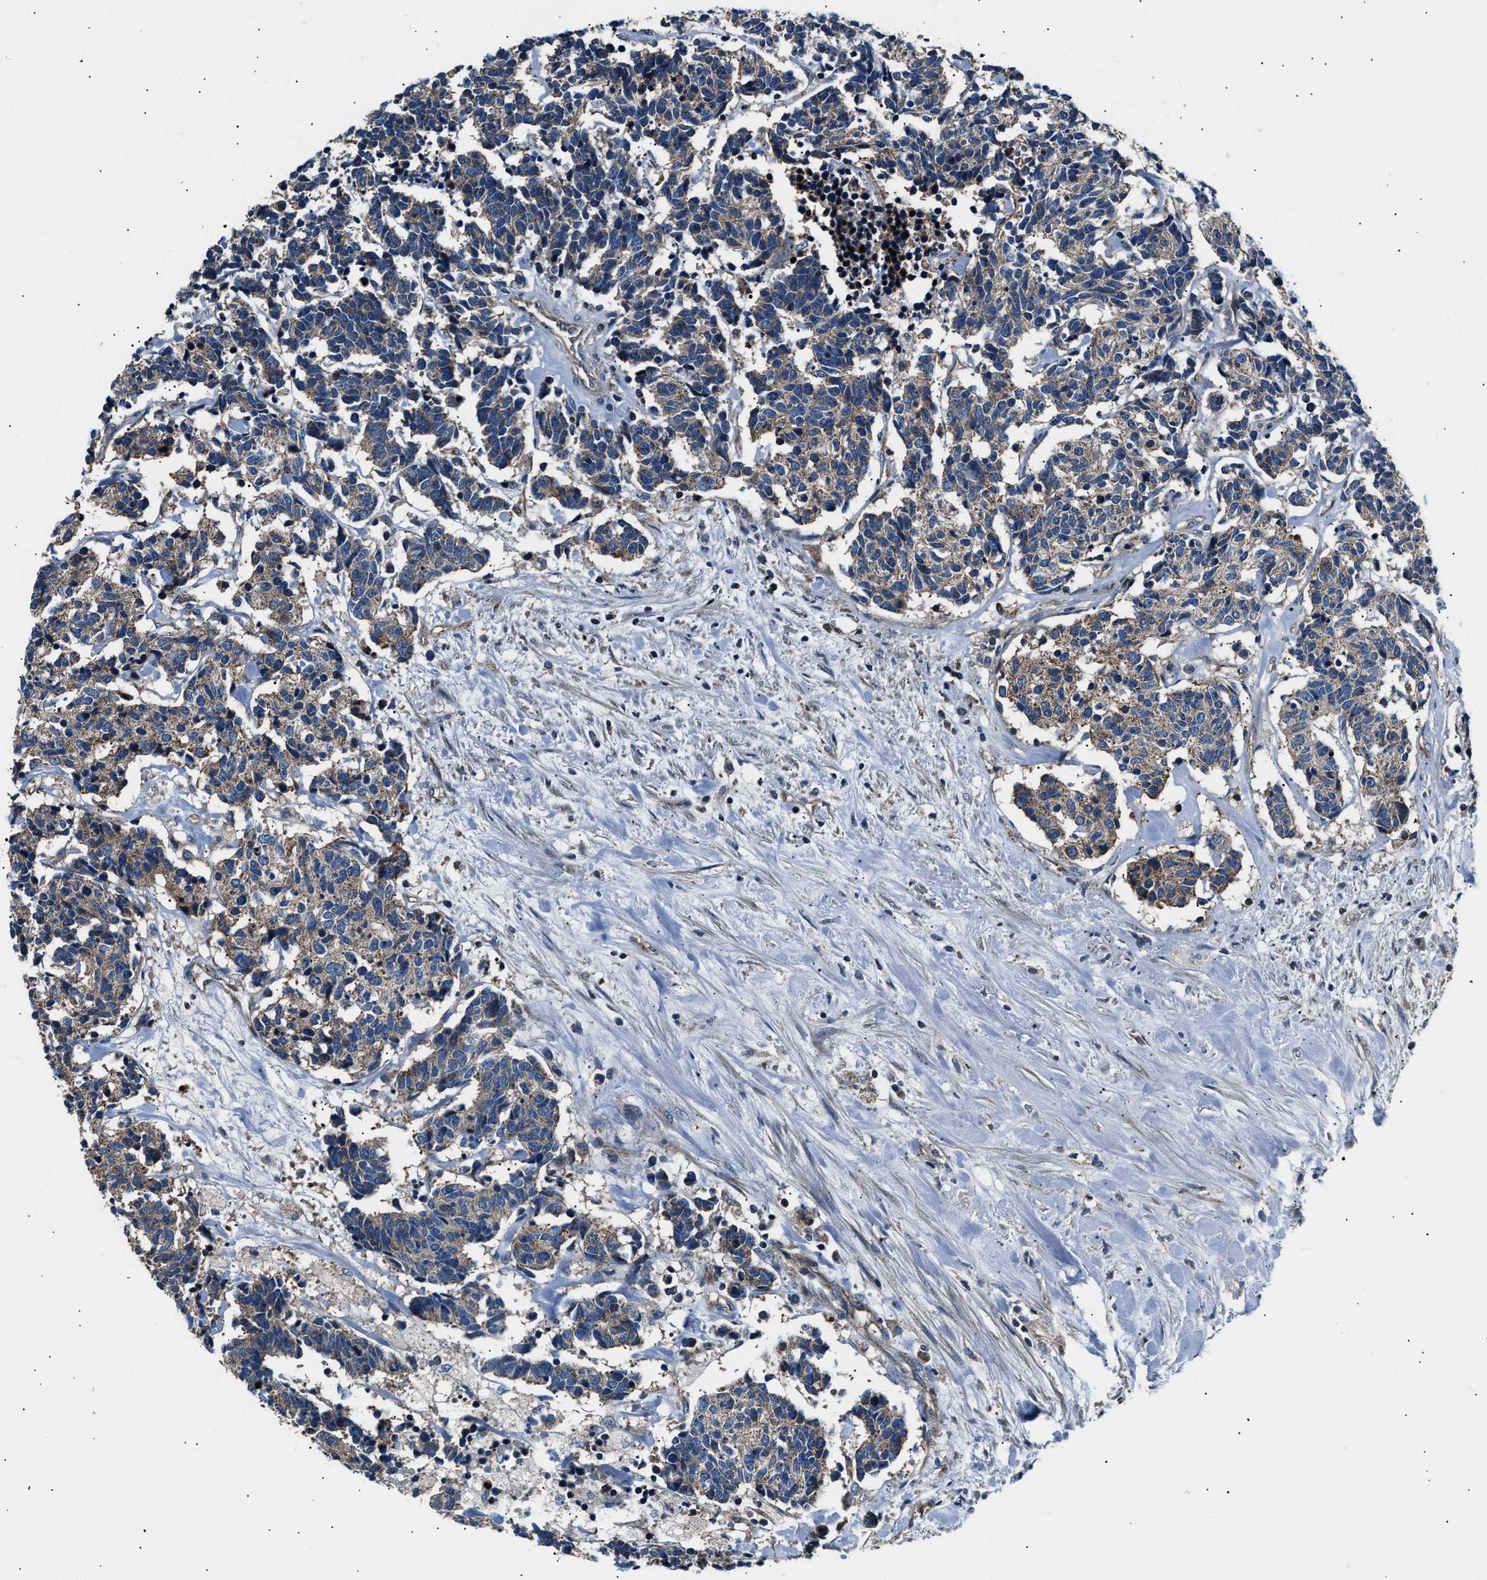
{"staining": {"intensity": "weak", "quantity": ">75%", "location": "cytoplasmic/membranous"}, "tissue": "carcinoid", "cell_type": "Tumor cells", "image_type": "cancer", "snomed": [{"axis": "morphology", "description": "Carcinoma, NOS"}, {"axis": "morphology", "description": "Carcinoid, malignant, NOS"}, {"axis": "topography", "description": "Urinary bladder"}], "caption": "This is an image of immunohistochemistry staining of carcinoid, which shows weak expression in the cytoplasmic/membranous of tumor cells.", "gene": "GGCT", "patient": {"sex": "male", "age": 57}}